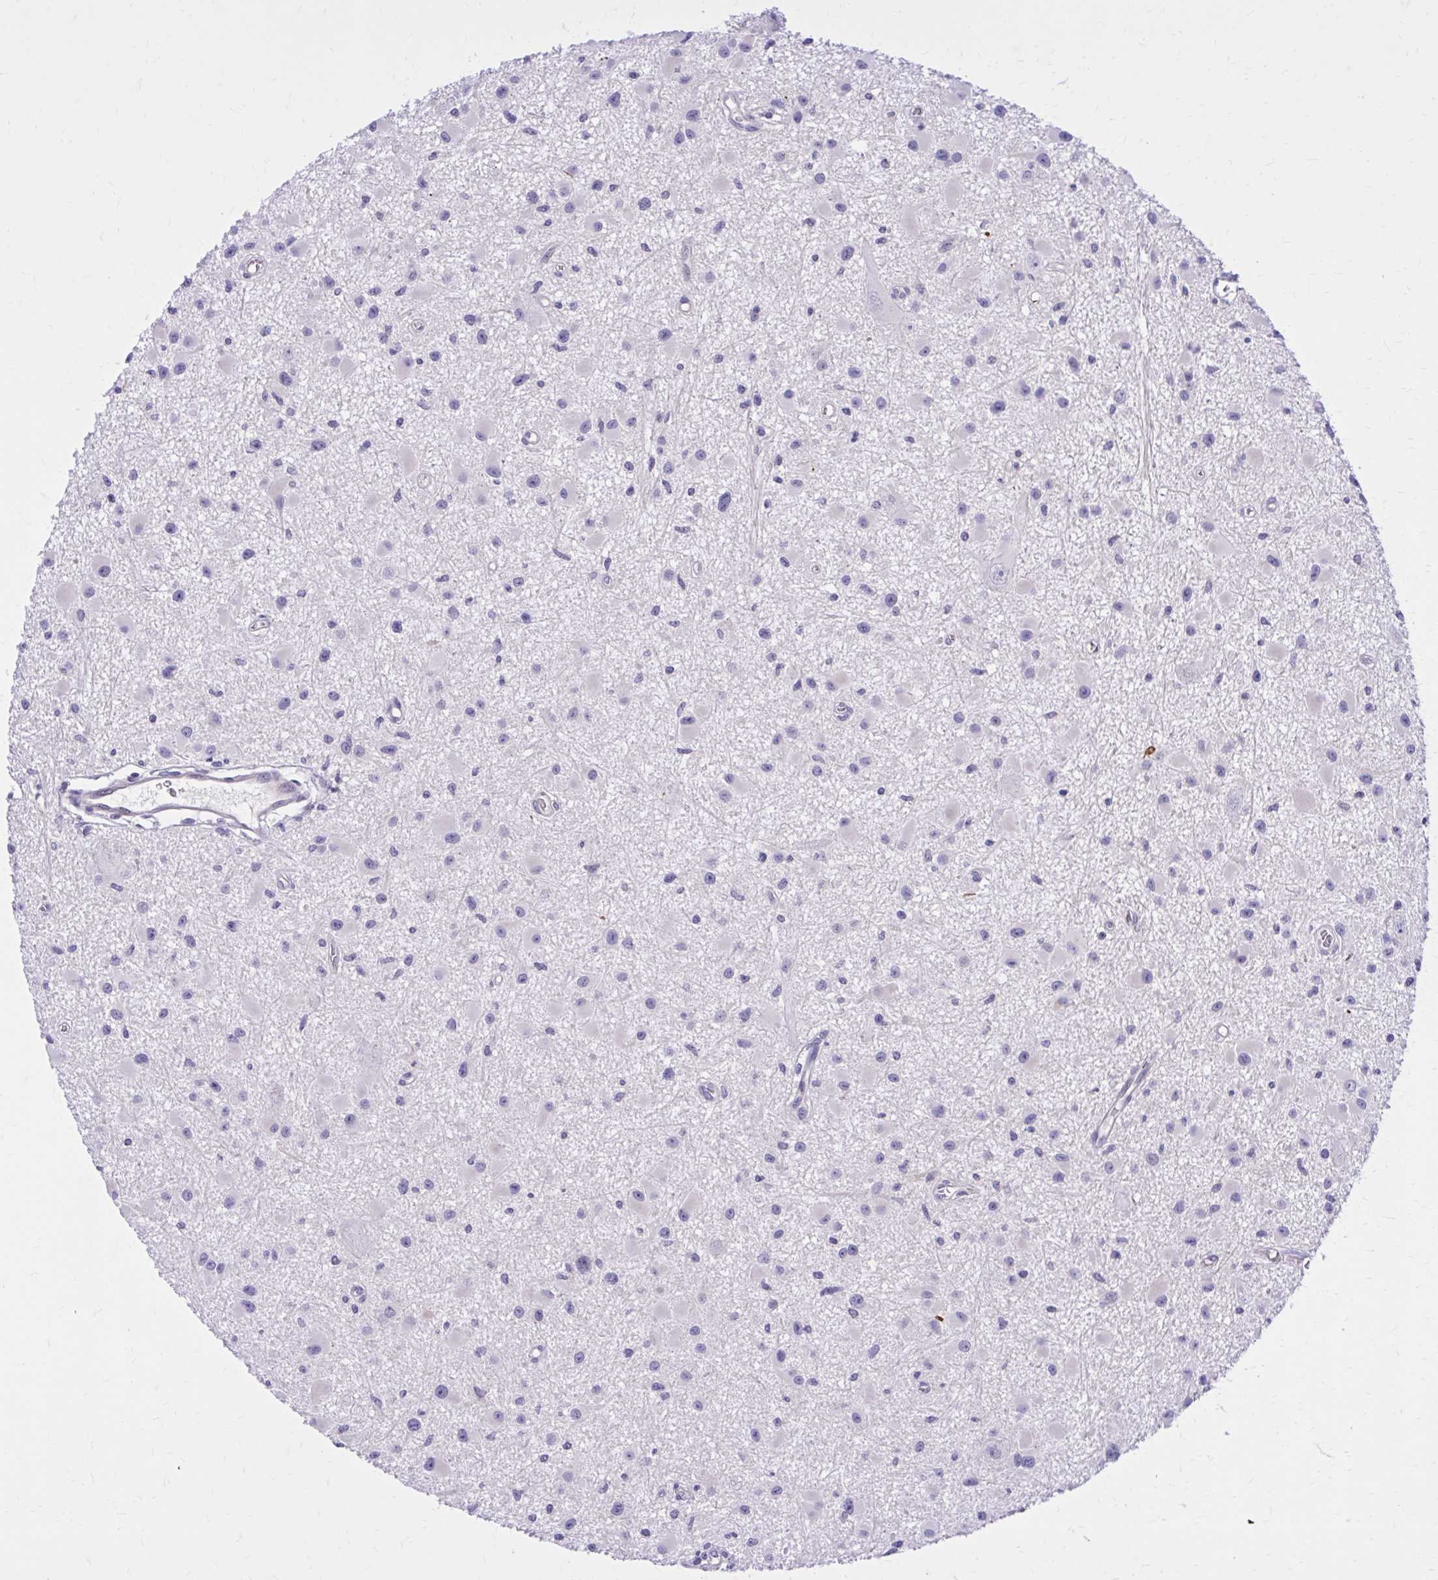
{"staining": {"intensity": "negative", "quantity": "none", "location": "none"}, "tissue": "glioma", "cell_type": "Tumor cells", "image_type": "cancer", "snomed": [{"axis": "morphology", "description": "Glioma, malignant, High grade"}, {"axis": "topography", "description": "Brain"}], "caption": "A histopathology image of glioma stained for a protein exhibits no brown staining in tumor cells.", "gene": "ZBTB25", "patient": {"sex": "male", "age": 54}}